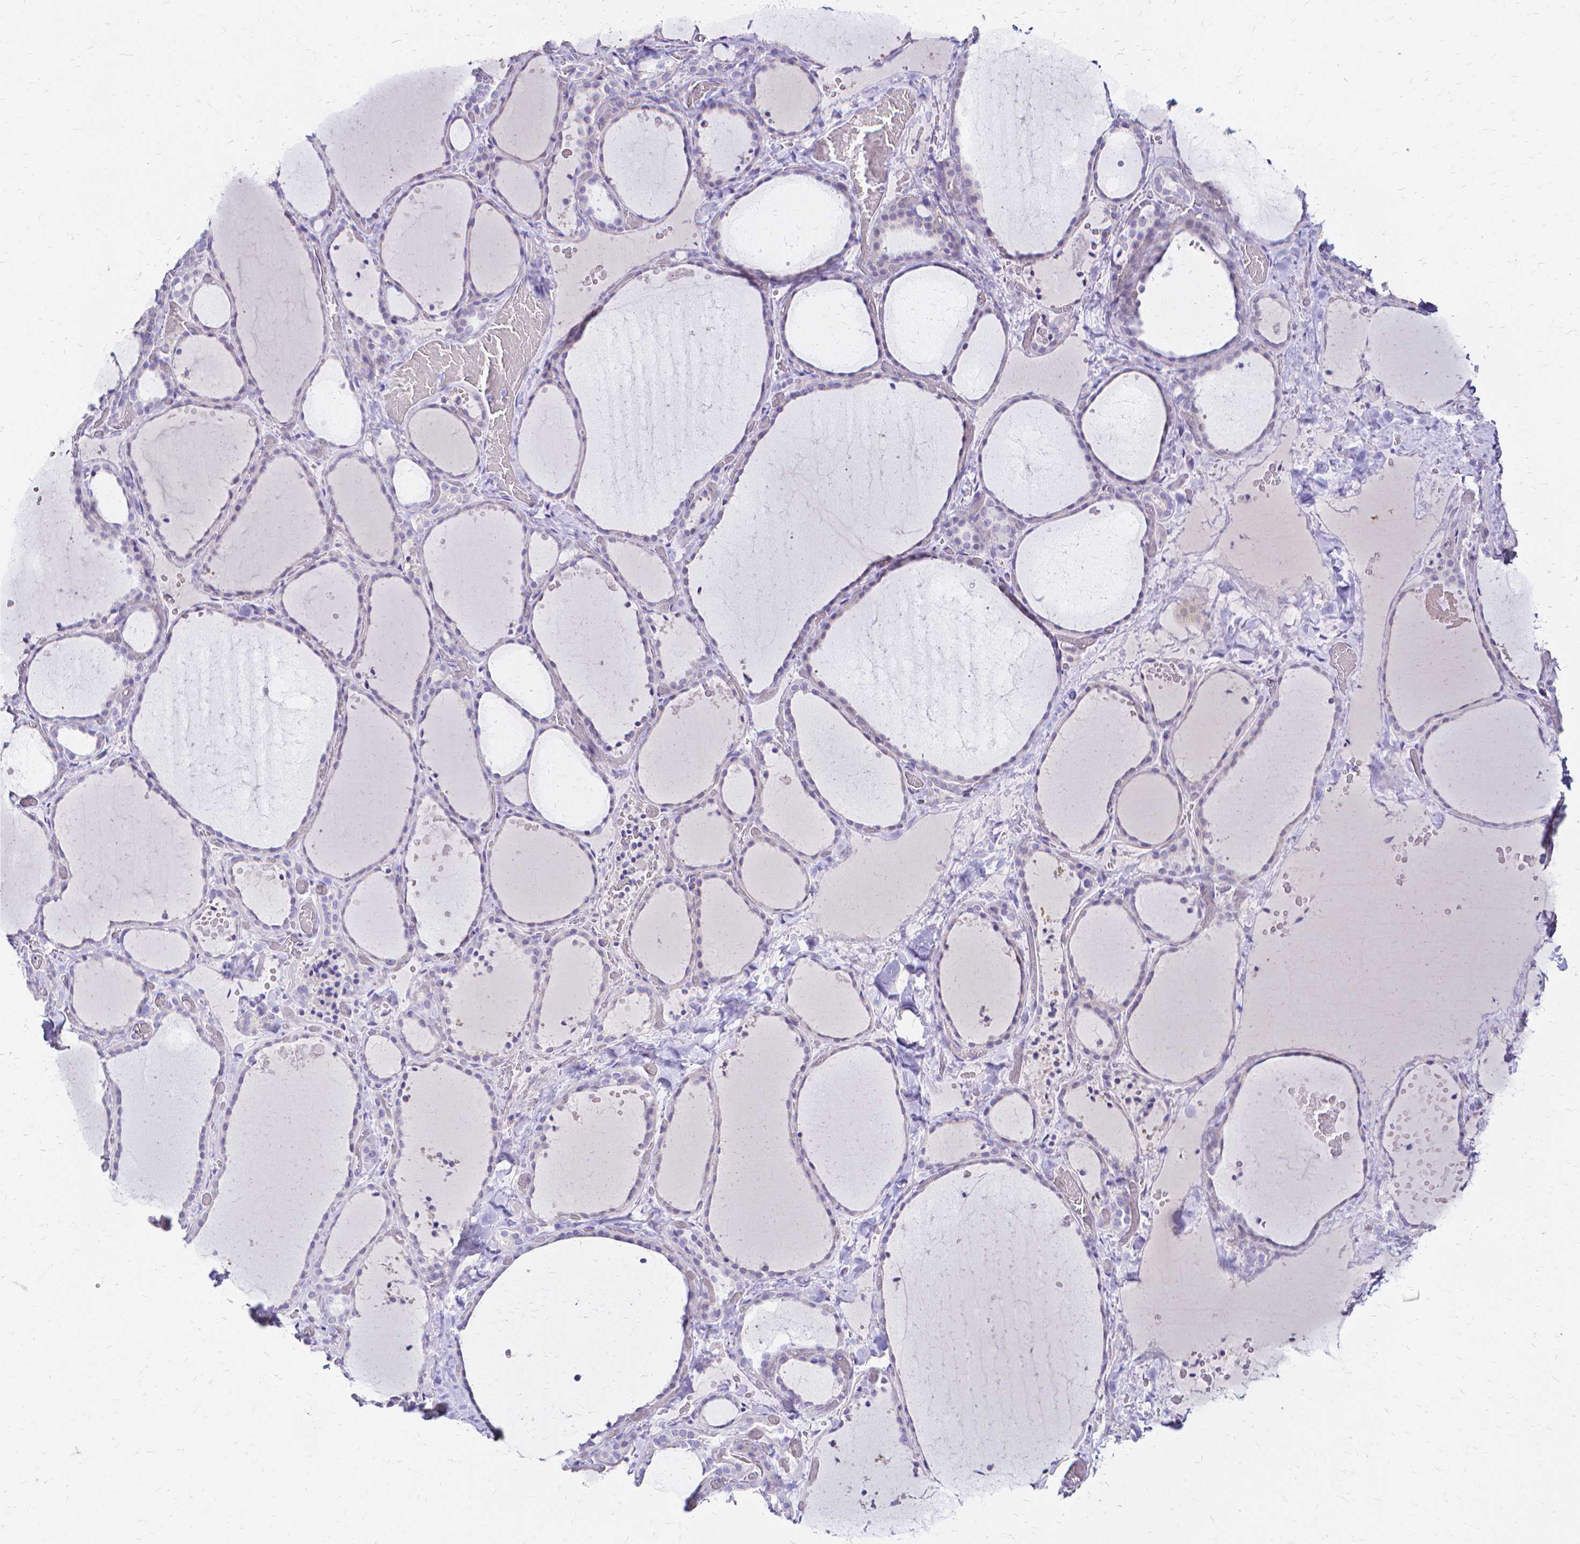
{"staining": {"intensity": "negative", "quantity": "none", "location": "none"}, "tissue": "thyroid gland", "cell_type": "Glandular cells", "image_type": "normal", "snomed": [{"axis": "morphology", "description": "Normal tissue, NOS"}, {"axis": "topography", "description": "Thyroid gland"}], "caption": "High power microscopy image of an immunohistochemistry (IHC) photomicrograph of normal thyroid gland, revealing no significant staining in glandular cells.", "gene": "CCNB1", "patient": {"sex": "female", "age": 36}}